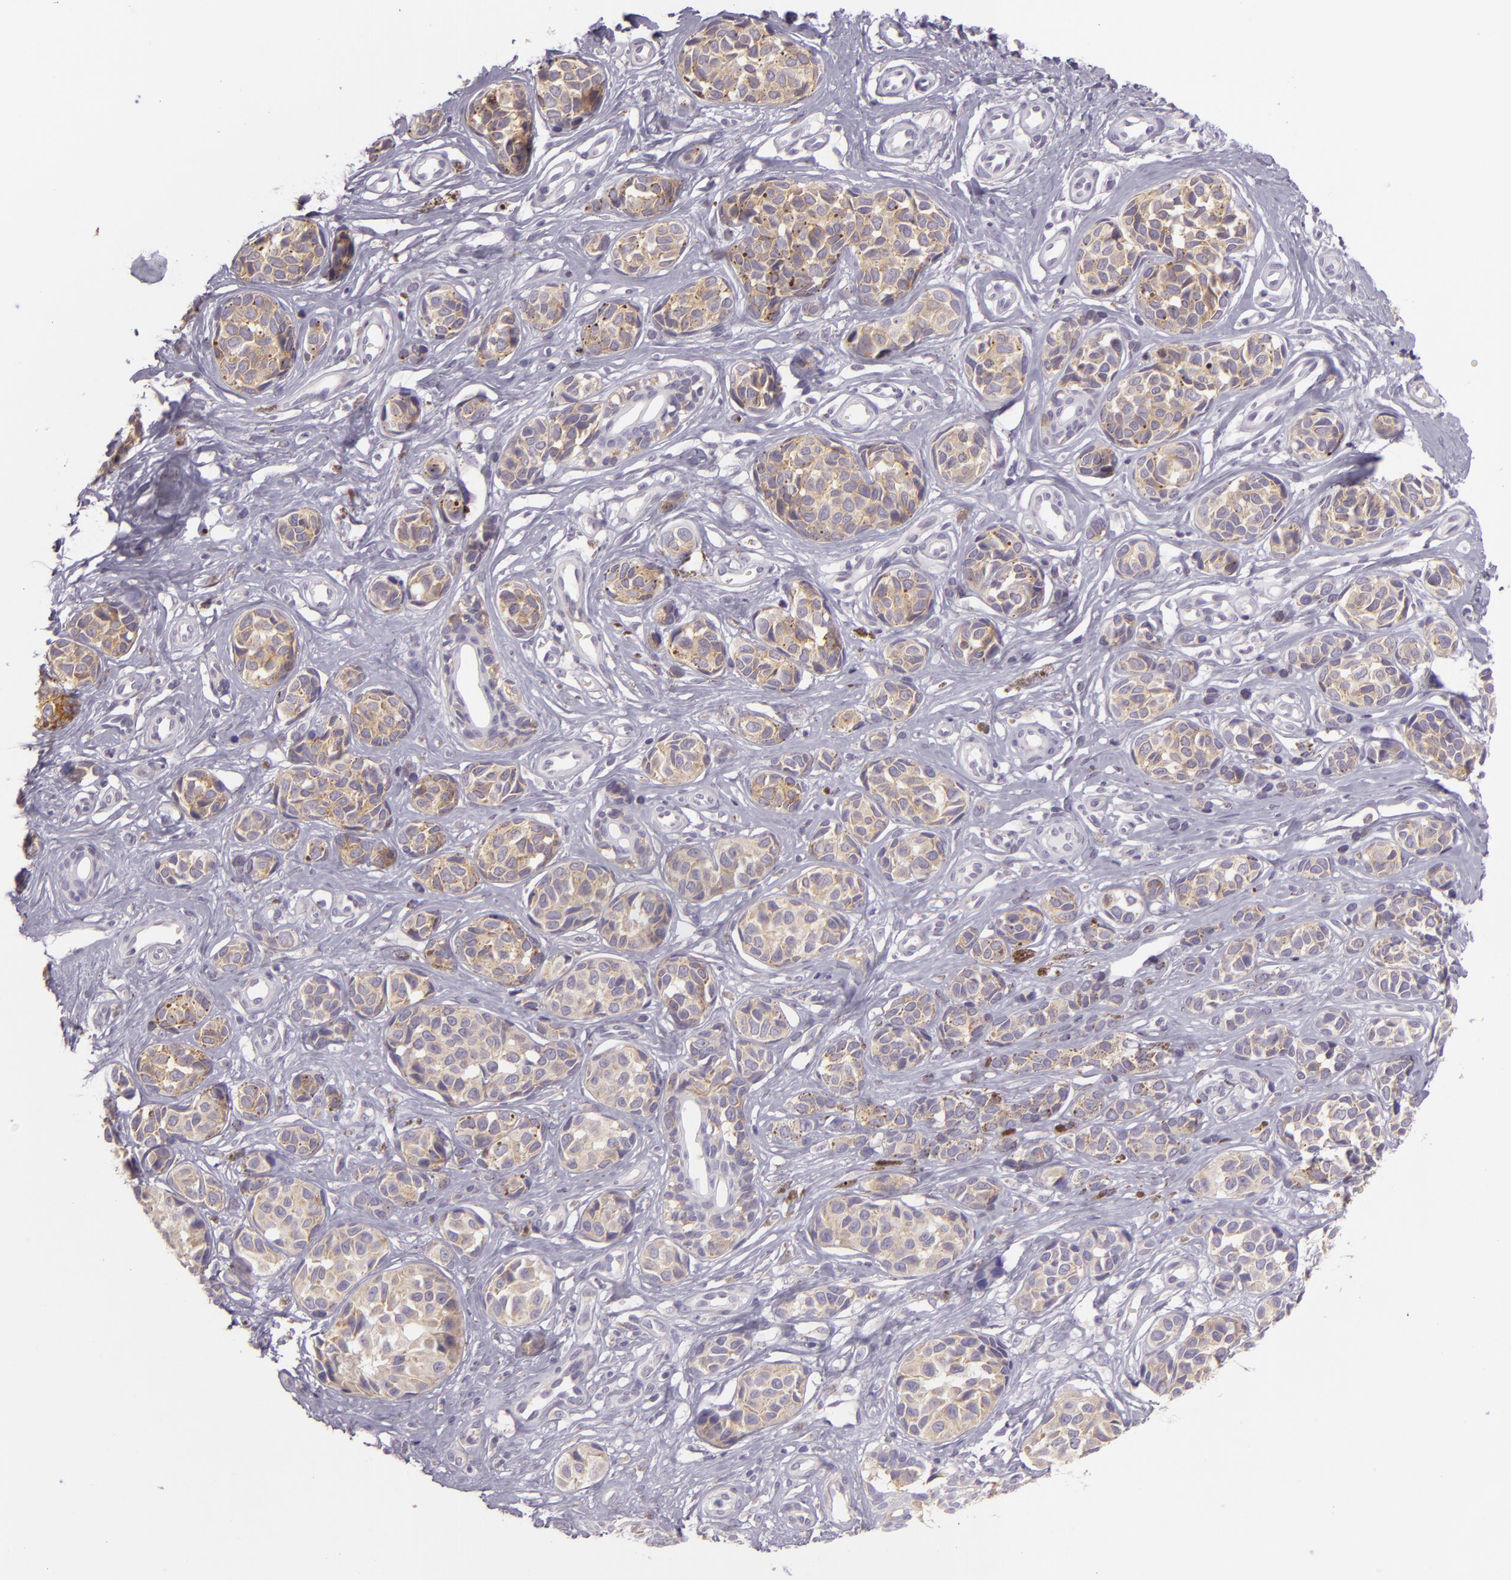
{"staining": {"intensity": "weak", "quantity": ">75%", "location": "cytoplasmic/membranous"}, "tissue": "melanoma", "cell_type": "Tumor cells", "image_type": "cancer", "snomed": [{"axis": "morphology", "description": "Malignant melanoma, NOS"}, {"axis": "topography", "description": "Skin"}], "caption": "Weak cytoplasmic/membranous expression for a protein is appreciated in approximately >75% of tumor cells of malignant melanoma using immunohistochemistry (IHC).", "gene": "ZC3H7B", "patient": {"sex": "male", "age": 79}}